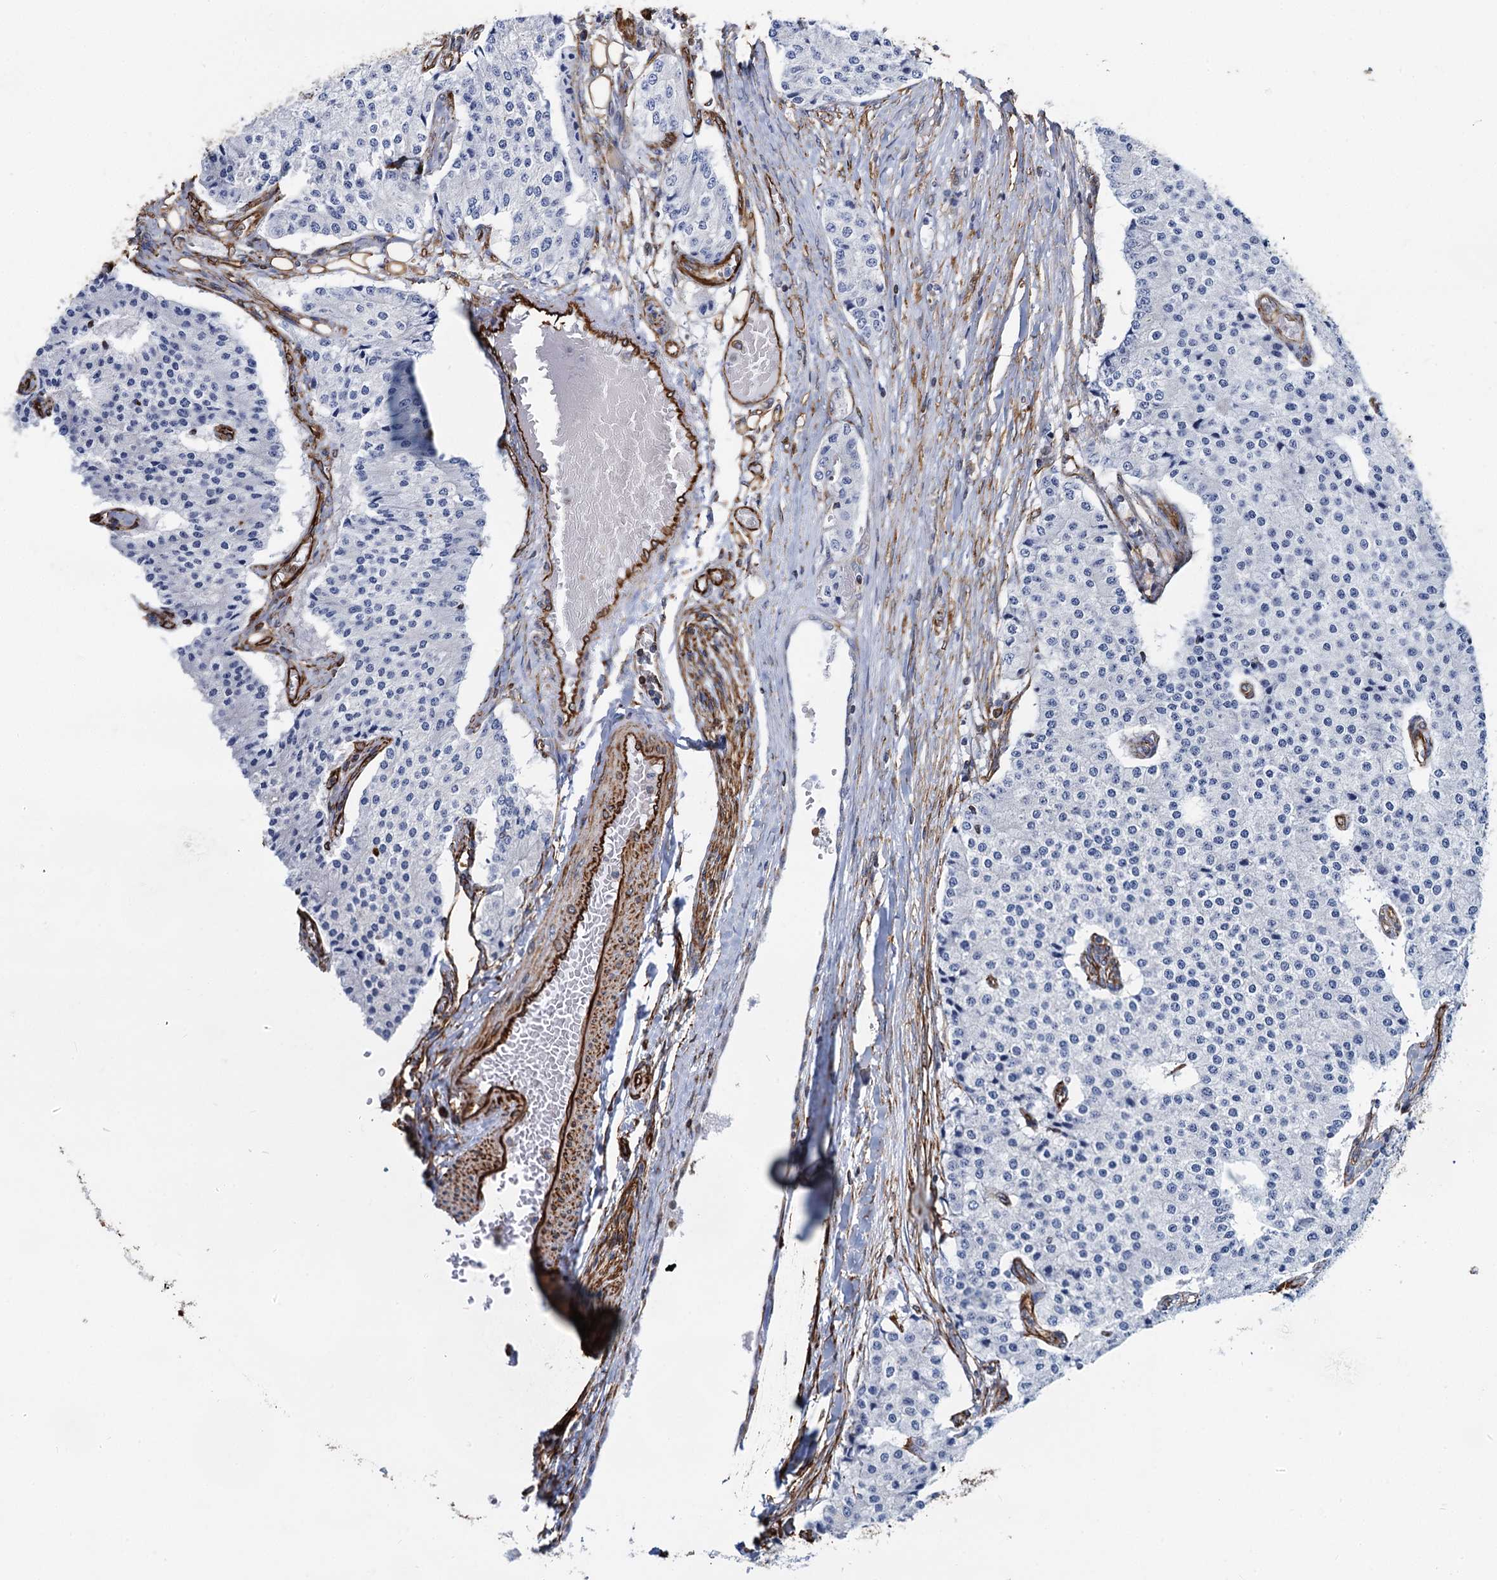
{"staining": {"intensity": "negative", "quantity": "none", "location": "none"}, "tissue": "carcinoid", "cell_type": "Tumor cells", "image_type": "cancer", "snomed": [{"axis": "morphology", "description": "Carcinoid, malignant, NOS"}, {"axis": "topography", "description": "Colon"}], "caption": "Histopathology image shows no significant protein positivity in tumor cells of carcinoid.", "gene": "PGM2", "patient": {"sex": "female", "age": 52}}